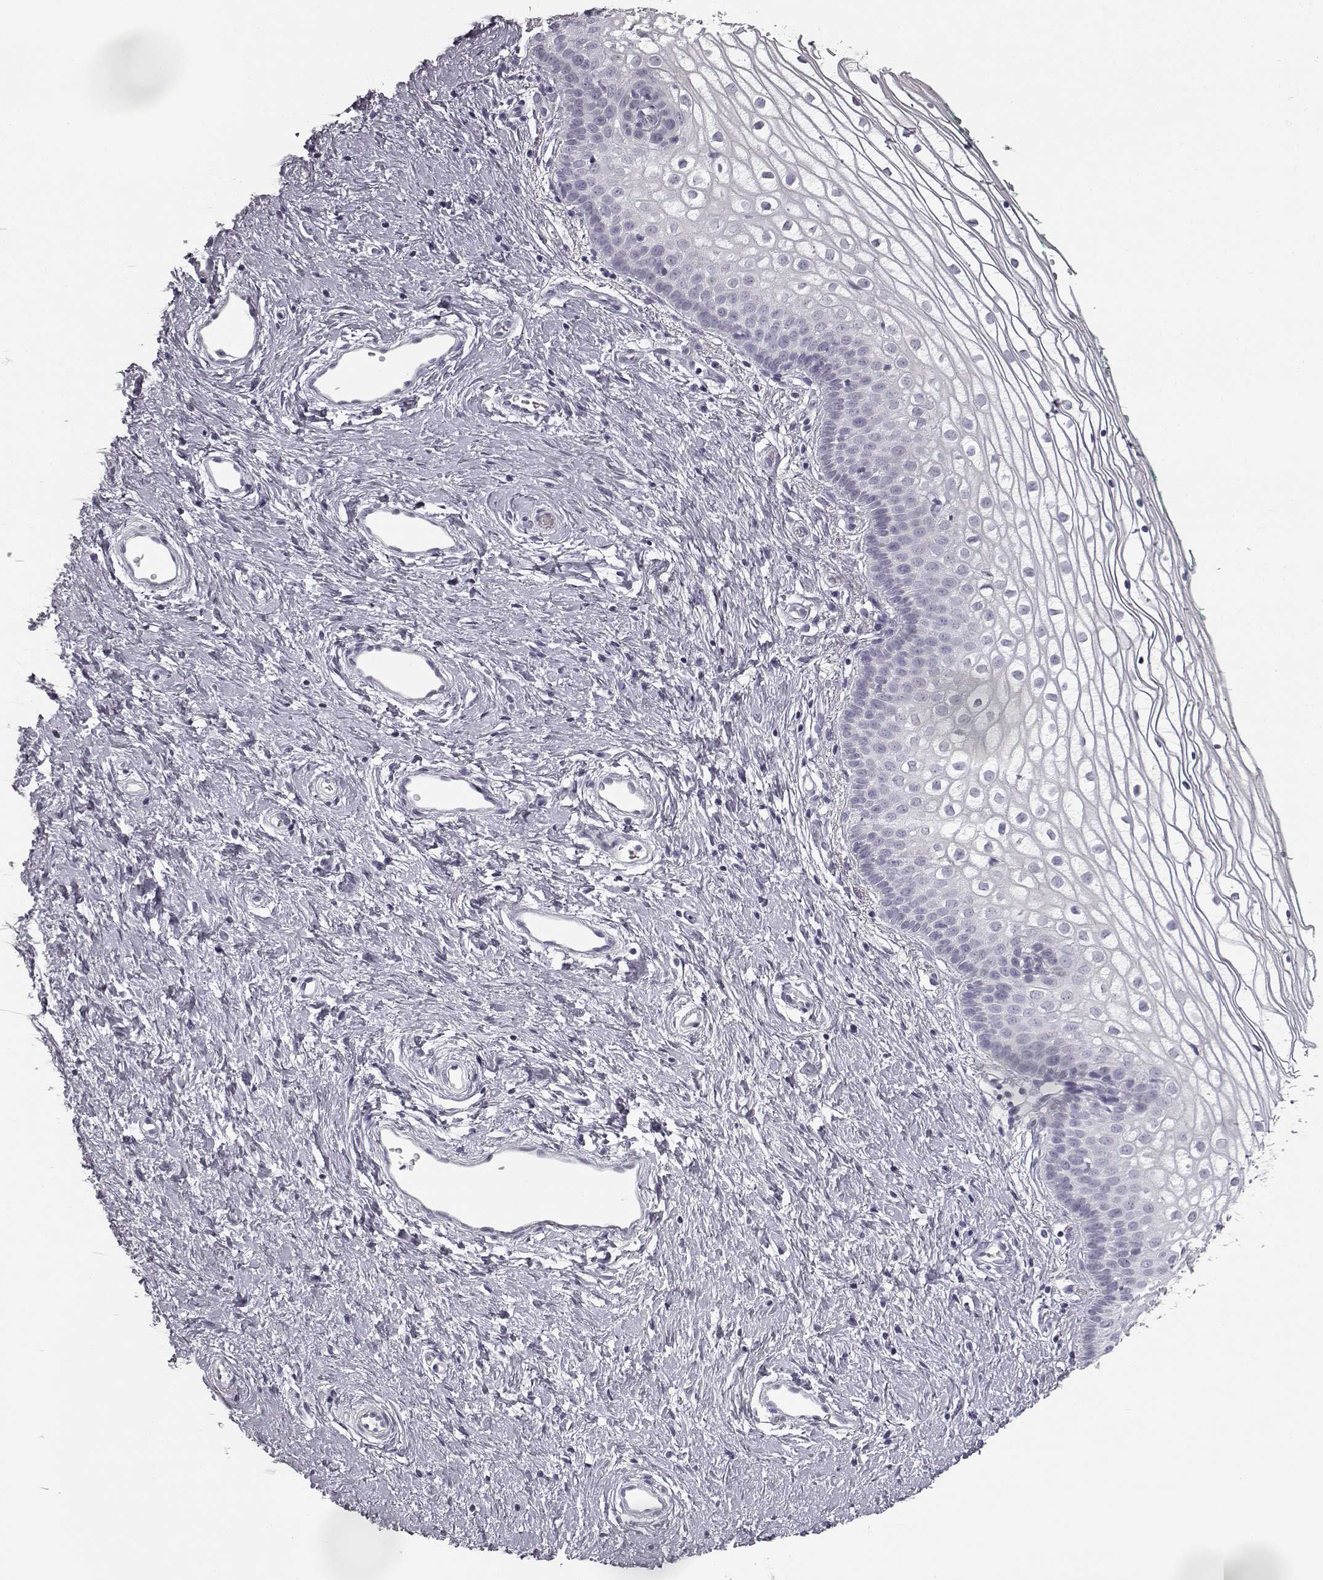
{"staining": {"intensity": "negative", "quantity": "none", "location": "none"}, "tissue": "vagina", "cell_type": "Squamous epithelial cells", "image_type": "normal", "snomed": [{"axis": "morphology", "description": "Normal tissue, NOS"}, {"axis": "topography", "description": "Vagina"}], "caption": "An image of vagina stained for a protein exhibits no brown staining in squamous epithelial cells. The staining is performed using DAB brown chromogen with nuclei counter-stained in using hematoxylin.", "gene": "SEMG2", "patient": {"sex": "female", "age": 36}}